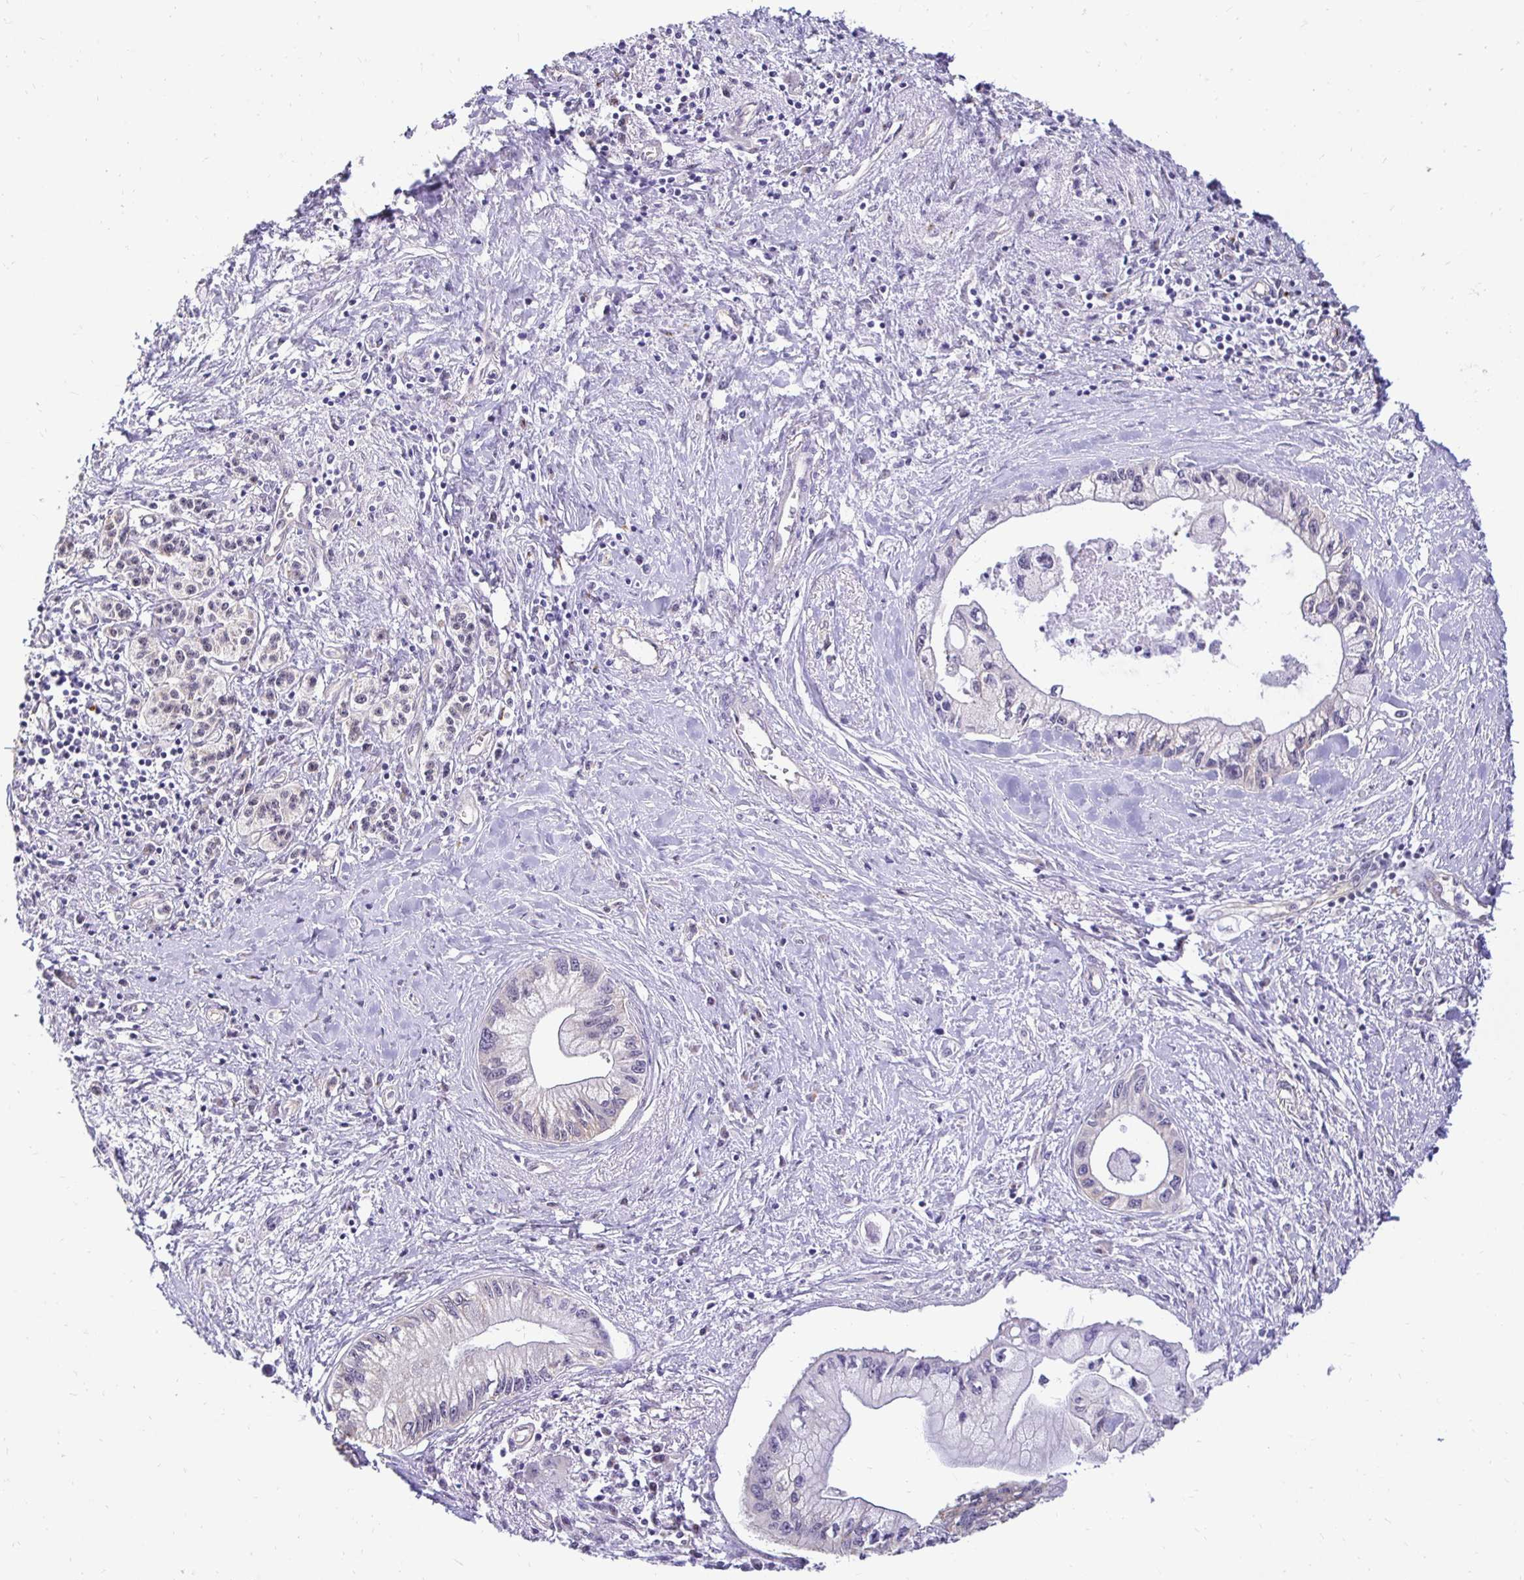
{"staining": {"intensity": "negative", "quantity": "none", "location": "none"}, "tissue": "pancreatic cancer", "cell_type": "Tumor cells", "image_type": "cancer", "snomed": [{"axis": "morphology", "description": "Adenocarcinoma, NOS"}, {"axis": "topography", "description": "Pancreas"}], "caption": "High power microscopy histopathology image of an immunohistochemistry (IHC) micrograph of pancreatic cancer (adenocarcinoma), revealing no significant staining in tumor cells. The staining is performed using DAB brown chromogen with nuclei counter-stained in using hematoxylin.", "gene": "SLC9A1", "patient": {"sex": "male", "age": 61}}